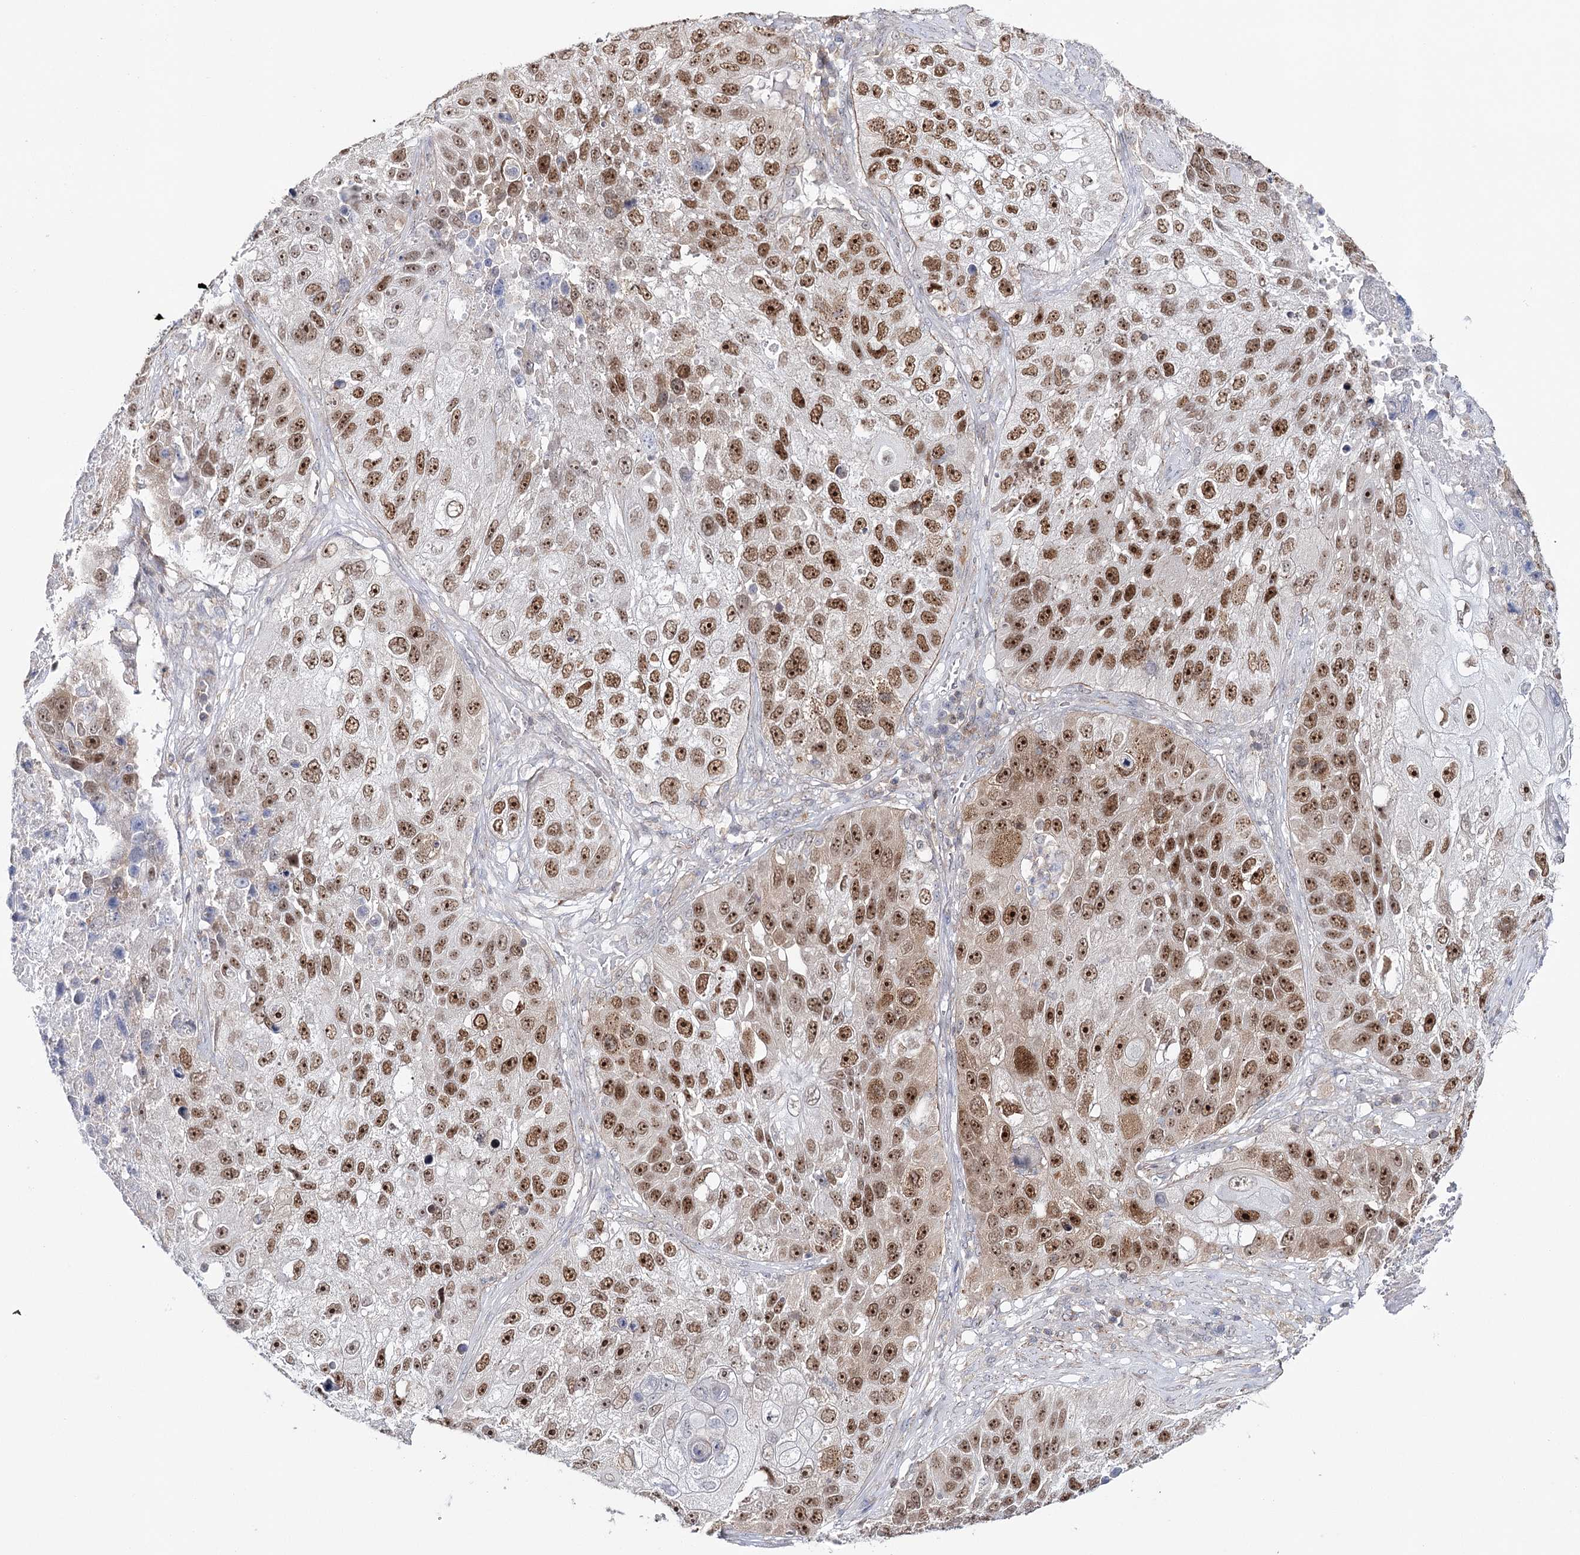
{"staining": {"intensity": "moderate", "quantity": ">75%", "location": "nuclear"}, "tissue": "lung cancer", "cell_type": "Tumor cells", "image_type": "cancer", "snomed": [{"axis": "morphology", "description": "Squamous cell carcinoma, NOS"}, {"axis": "topography", "description": "Lung"}], "caption": "Immunohistochemical staining of lung cancer displays medium levels of moderate nuclear positivity in about >75% of tumor cells.", "gene": "ZC3H8", "patient": {"sex": "male", "age": 61}}